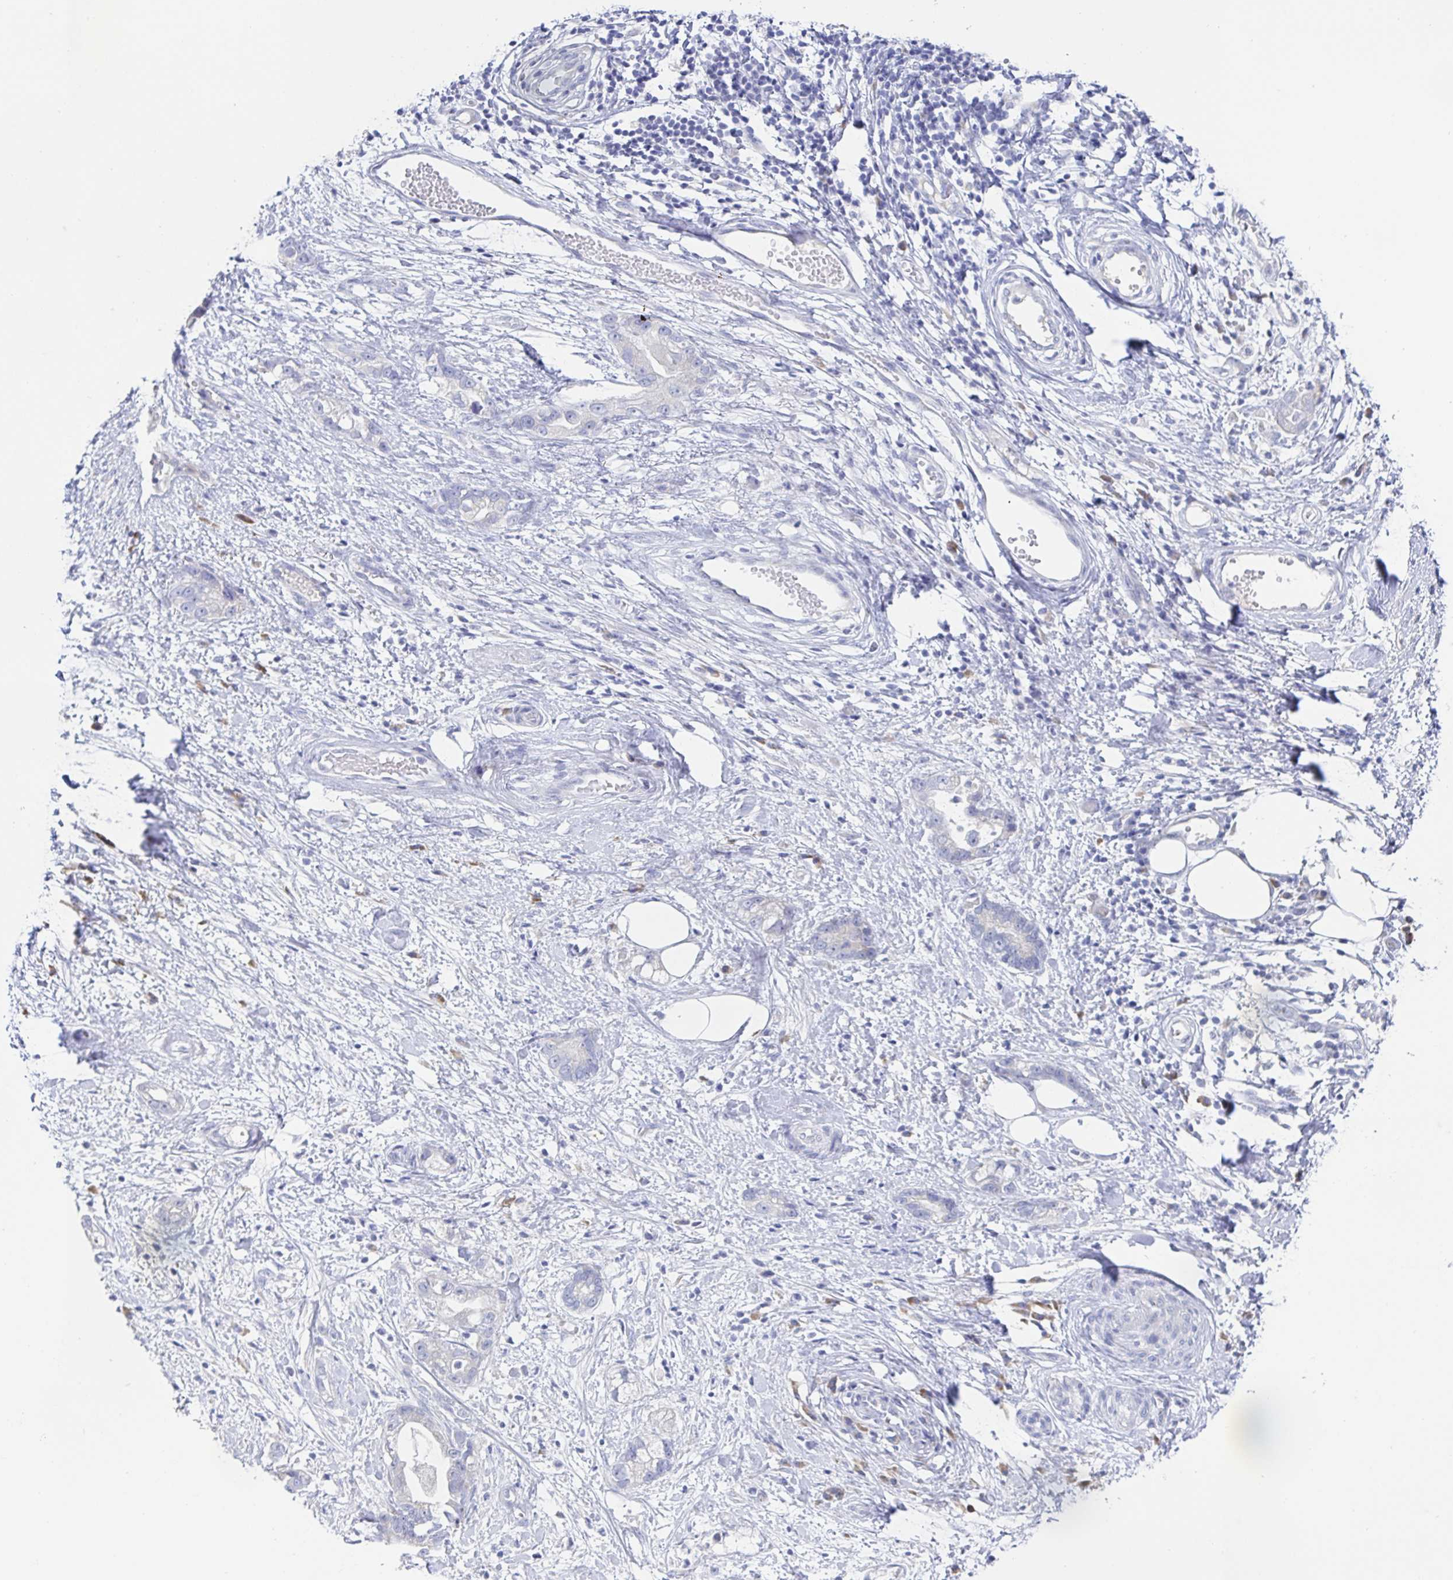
{"staining": {"intensity": "negative", "quantity": "none", "location": "none"}, "tissue": "stomach cancer", "cell_type": "Tumor cells", "image_type": "cancer", "snomed": [{"axis": "morphology", "description": "Adenocarcinoma, NOS"}, {"axis": "topography", "description": "Stomach"}], "caption": "The image reveals no significant expression in tumor cells of stomach adenocarcinoma. (DAB (3,3'-diaminobenzidine) immunohistochemistry, high magnification).", "gene": "SIAH3", "patient": {"sex": "male", "age": 55}}